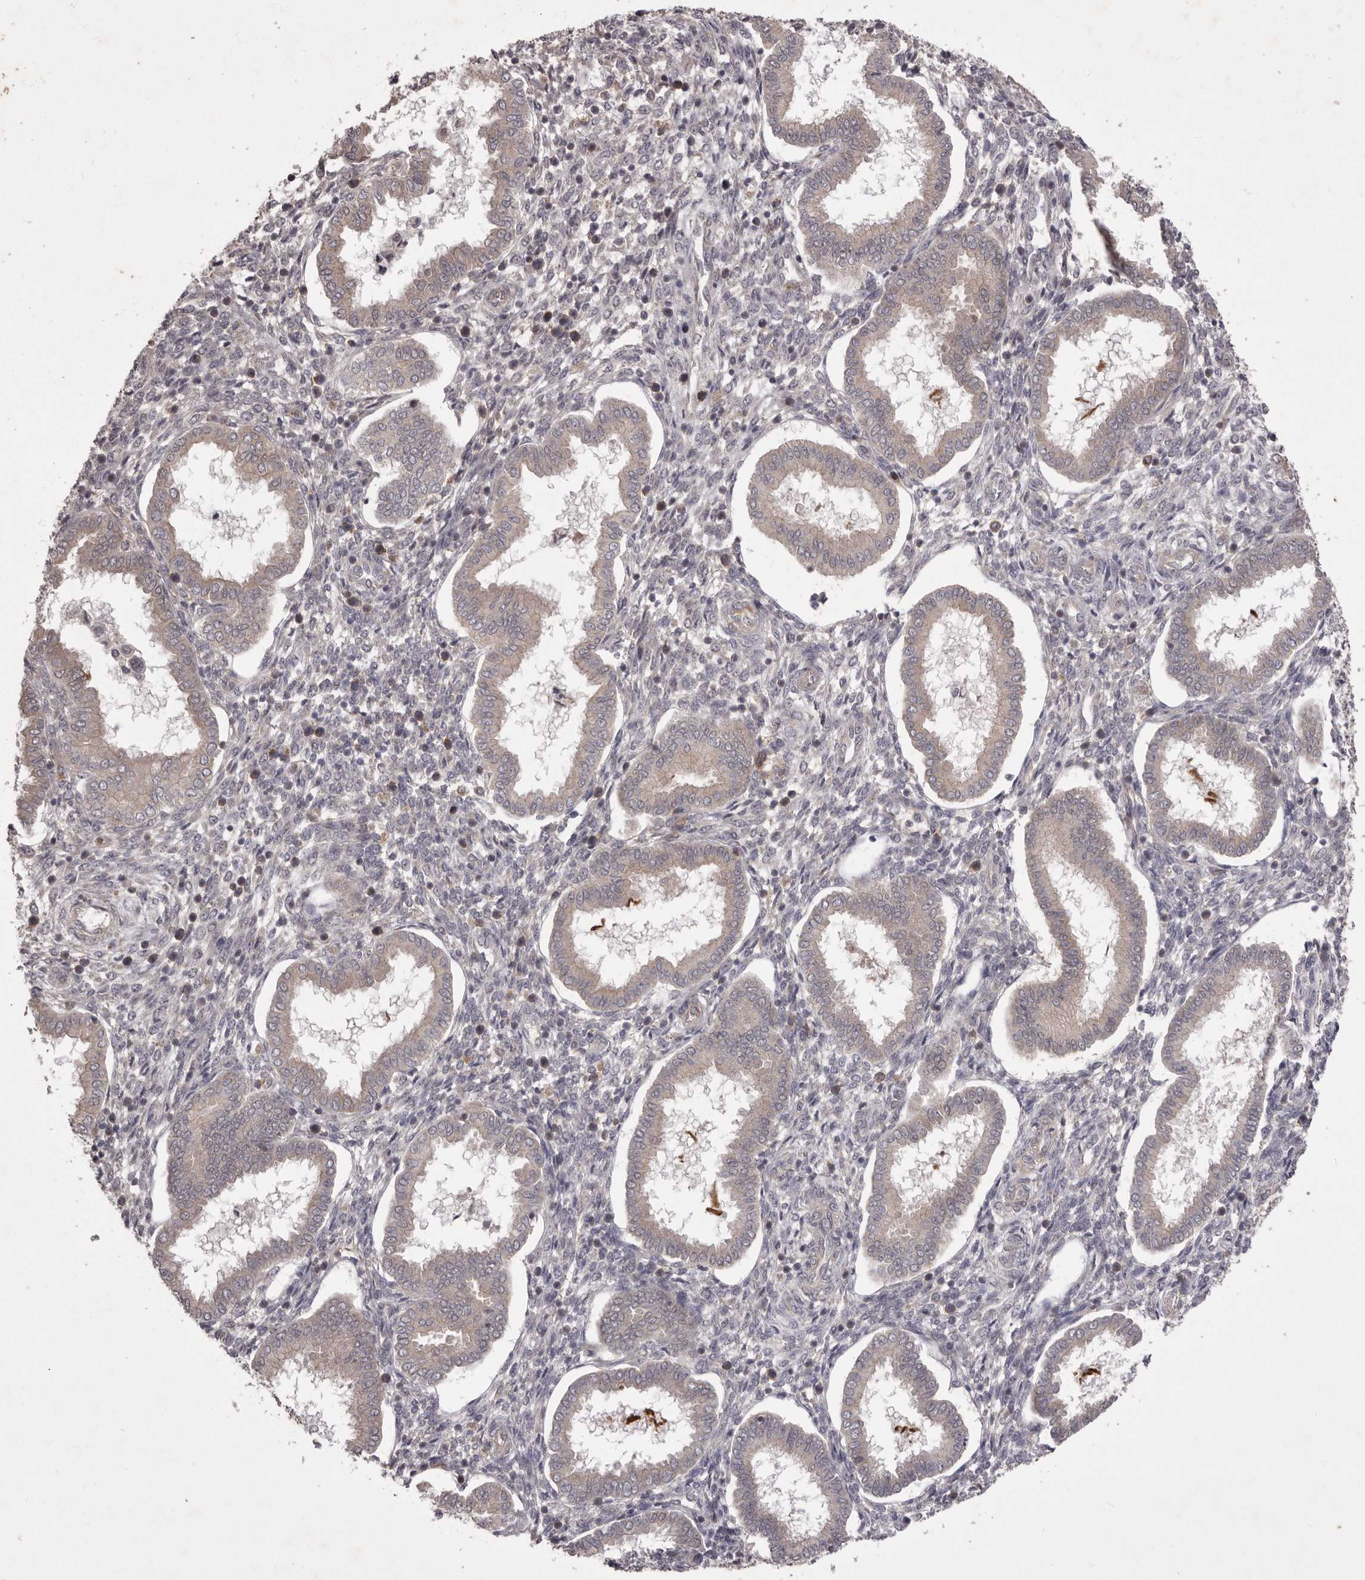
{"staining": {"intensity": "negative", "quantity": "none", "location": "none"}, "tissue": "endometrium", "cell_type": "Cells in endometrial stroma", "image_type": "normal", "snomed": [{"axis": "morphology", "description": "Normal tissue, NOS"}, {"axis": "topography", "description": "Endometrium"}], "caption": "Immunohistochemistry (IHC) photomicrograph of benign endometrium: human endometrium stained with DAB reveals no significant protein staining in cells in endometrial stroma.", "gene": "PNRC1", "patient": {"sex": "female", "age": 24}}